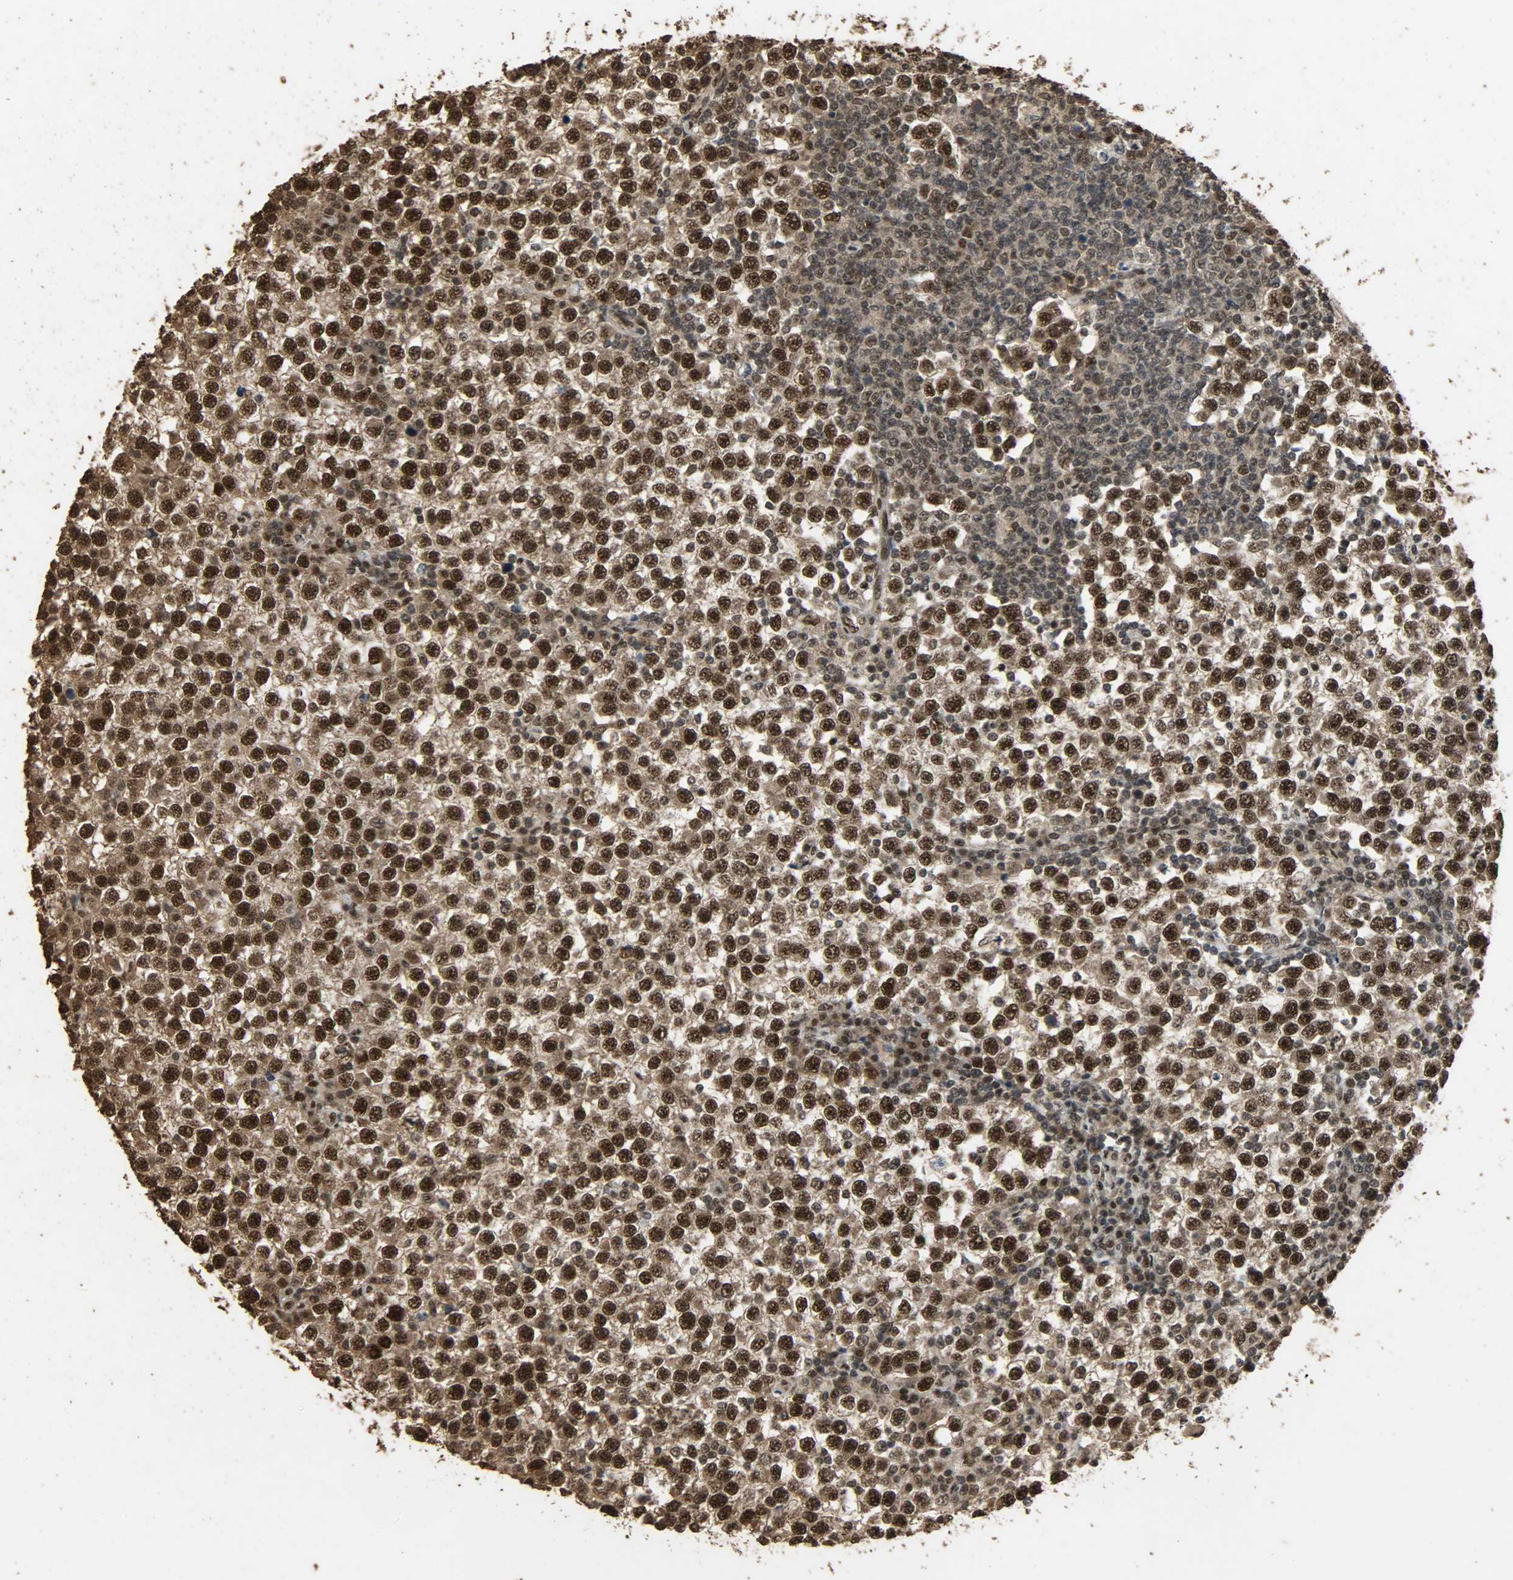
{"staining": {"intensity": "strong", "quantity": ">75%", "location": "cytoplasmic/membranous,nuclear"}, "tissue": "testis cancer", "cell_type": "Tumor cells", "image_type": "cancer", "snomed": [{"axis": "morphology", "description": "Seminoma, NOS"}, {"axis": "topography", "description": "Testis"}], "caption": "Protein expression analysis of testis cancer demonstrates strong cytoplasmic/membranous and nuclear positivity in approximately >75% of tumor cells. The protein of interest is shown in brown color, while the nuclei are stained blue.", "gene": "CCNT2", "patient": {"sex": "male", "age": 65}}